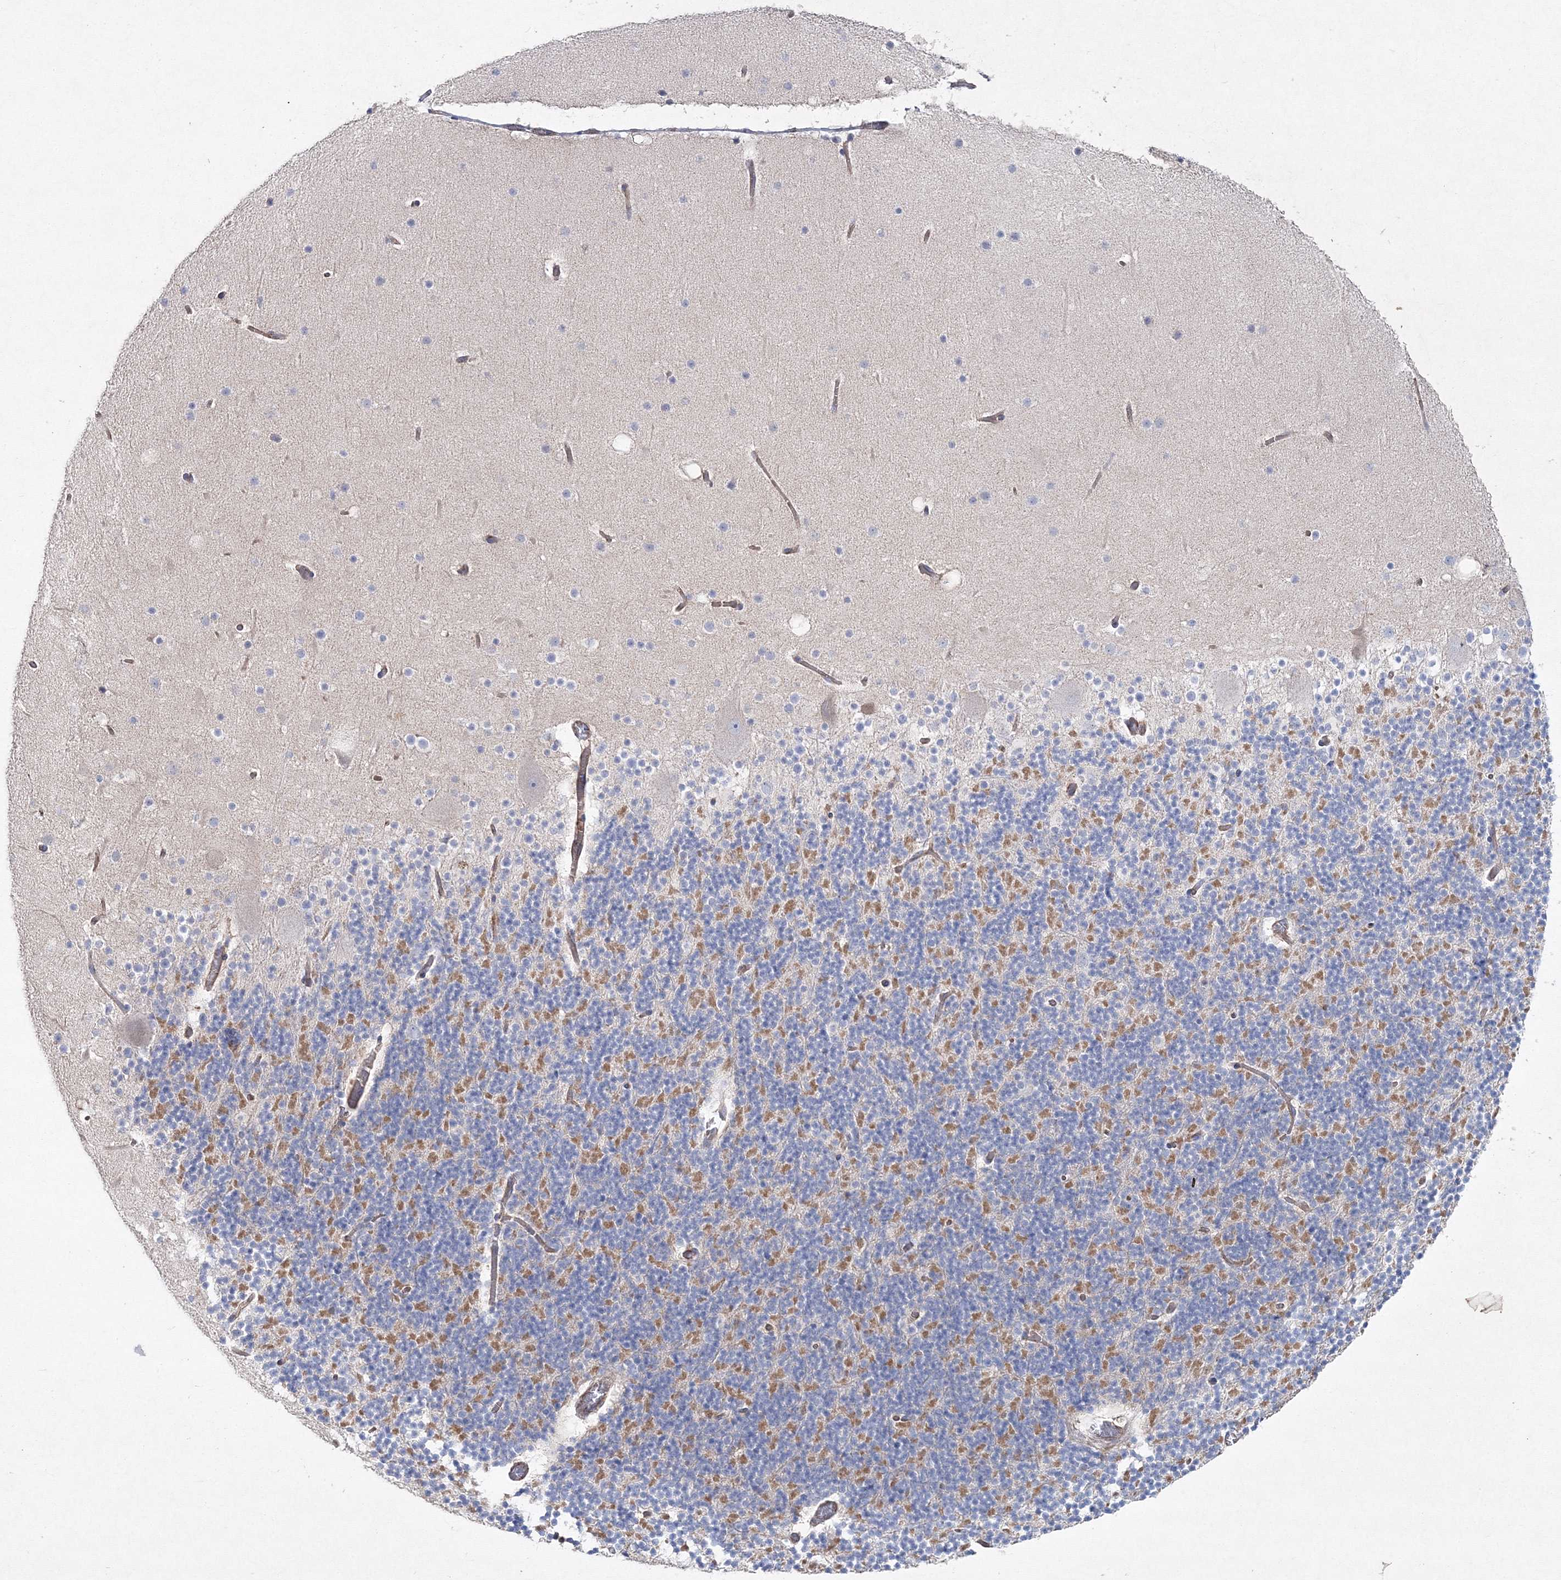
{"staining": {"intensity": "negative", "quantity": "none", "location": "none"}, "tissue": "cerebellum", "cell_type": "Cells in granular layer", "image_type": "normal", "snomed": [{"axis": "morphology", "description": "Normal tissue, NOS"}, {"axis": "topography", "description": "Cerebellum"}], "caption": "High power microscopy image of an IHC micrograph of unremarkable cerebellum, revealing no significant staining in cells in granular layer.", "gene": "NAA40", "patient": {"sex": "male", "age": 57}}